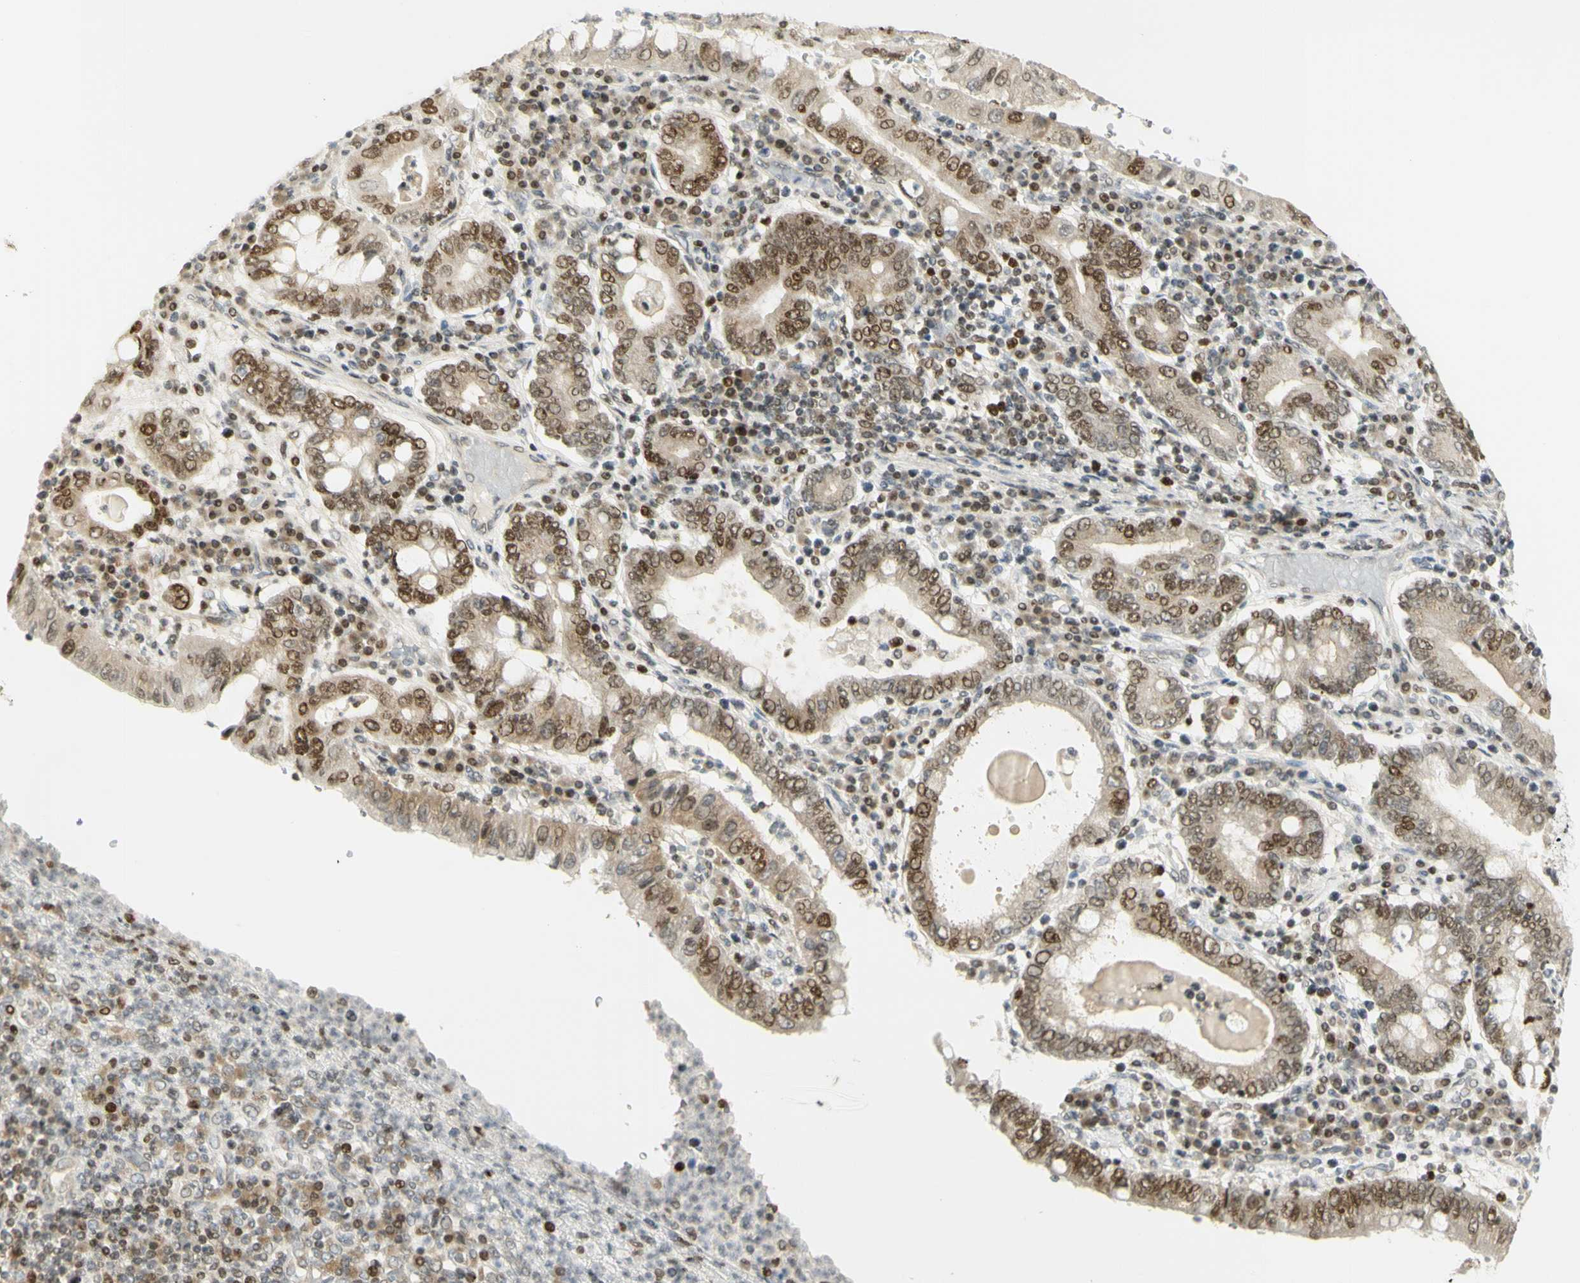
{"staining": {"intensity": "moderate", "quantity": ">75%", "location": "cytoplasmic/membranous,nuclear"}, "tissue": "stomach cancer", "cell_type": "Tumor cells", "image_type": "cancer", "snomed": [{"axis": "morphology", "description": "Normal tissue, NOS"}, {"axis": "morphology", "description": "Adenocarcinoma, NOS"}, {"axis": "topography", "description": "Esophagus"}, {"axis": "topography", "description": "Stomach, upper"}, {"axis": "topography", "description": "Peripheral nerve tissue"}], "caption": "Immunohistochemical staining of stomach adenocarcinoma exhibits medium levels of moderate cytoplasmic/membranous and nuclear staining in approximately >75% of tumor cells.", "gene": "KIF11", "patient": {"sex": "male", "age": 62}}